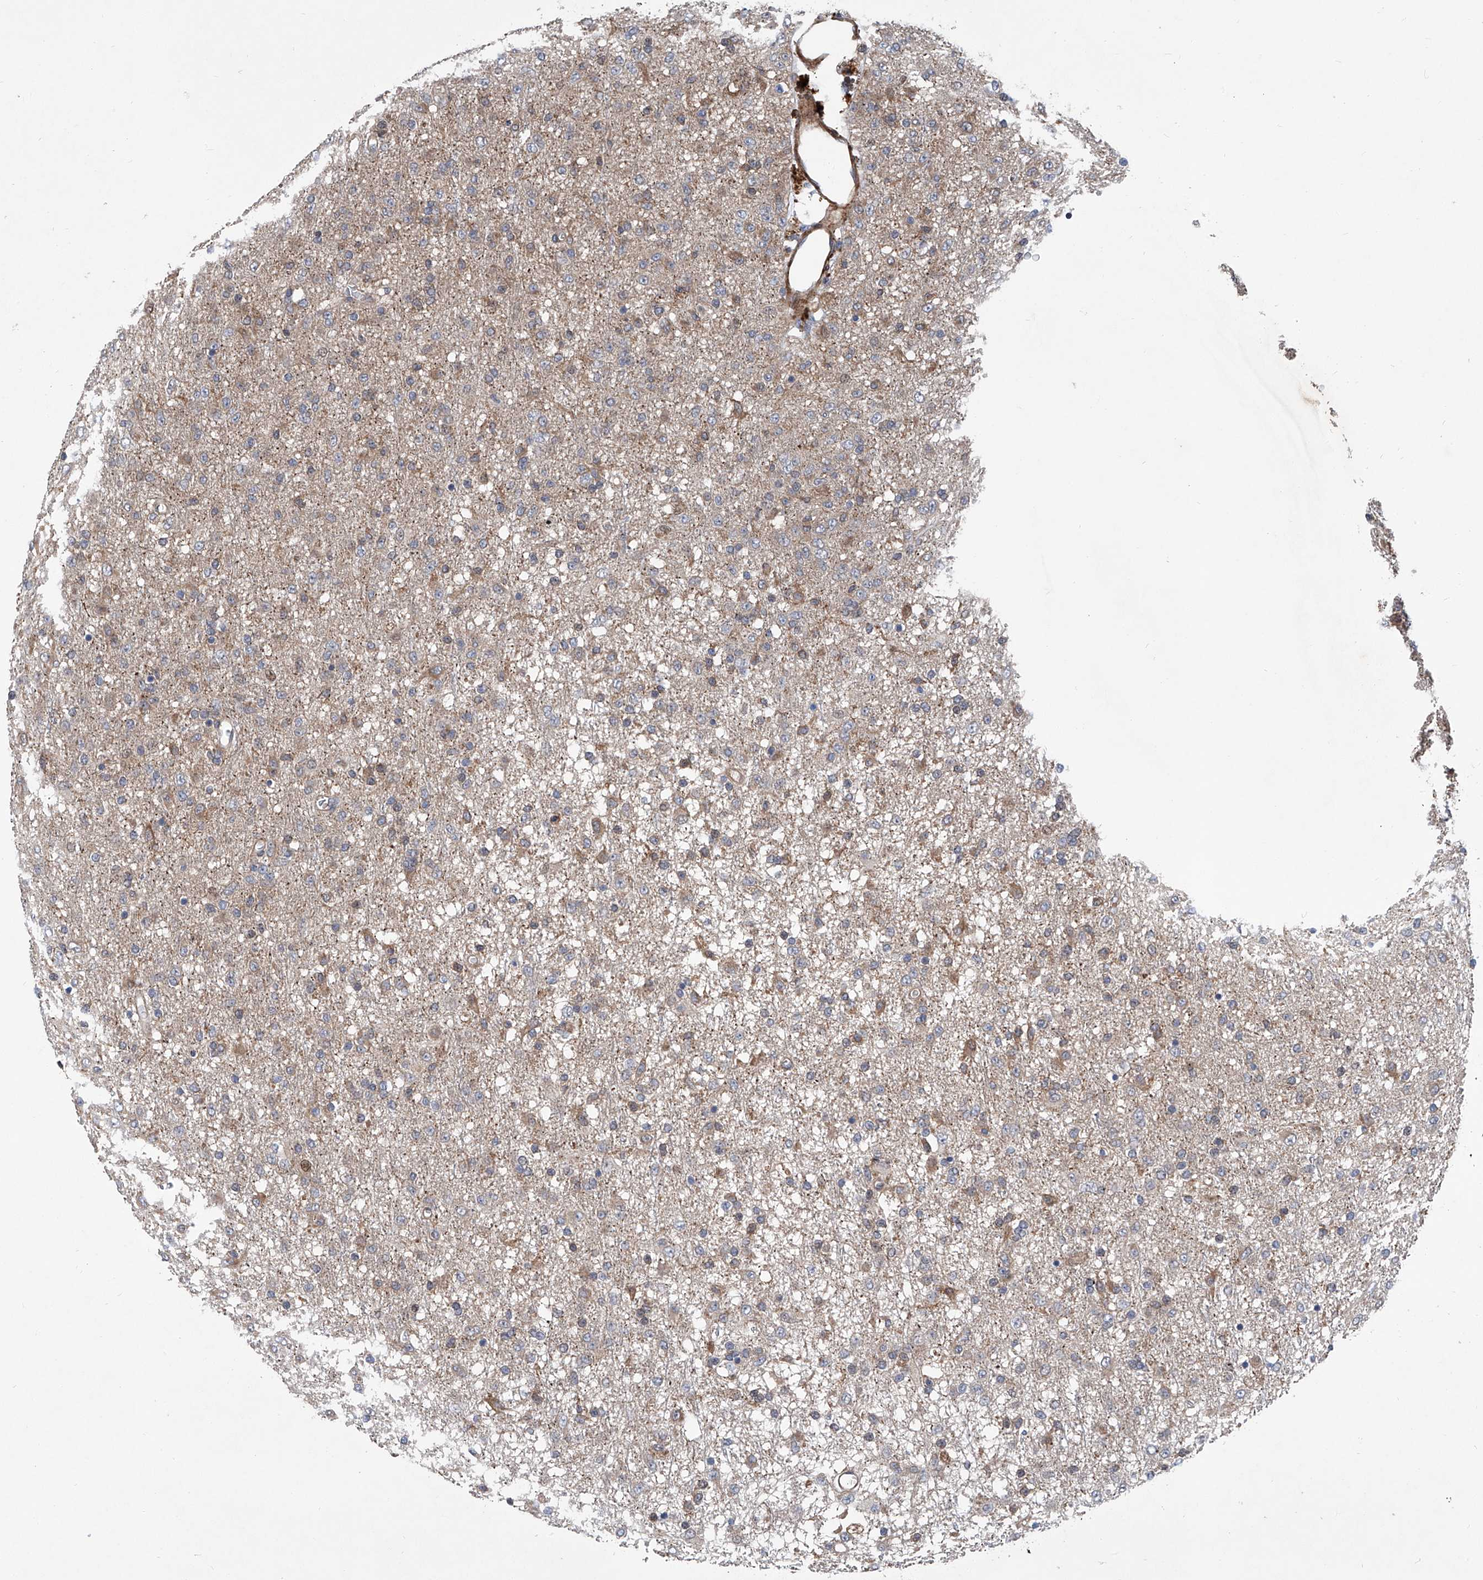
{"staining": {"intensity": "negative", "quantity": "none", "location": "none"}, "tissue": "glioma", "cell_type": "Tumor cells", "image_type": "cancer", "snomed": [{"axis": "morphology", "description": "Glioma, malignant, Low grade"}, {"axis": "topography", "description": "Brain"}], "caption": "Tumor cells show no significant protein staining in malignant glioma (low-grade).", "gene": "NT5C3A", "patient": {"sex": "male", "age": 65}}